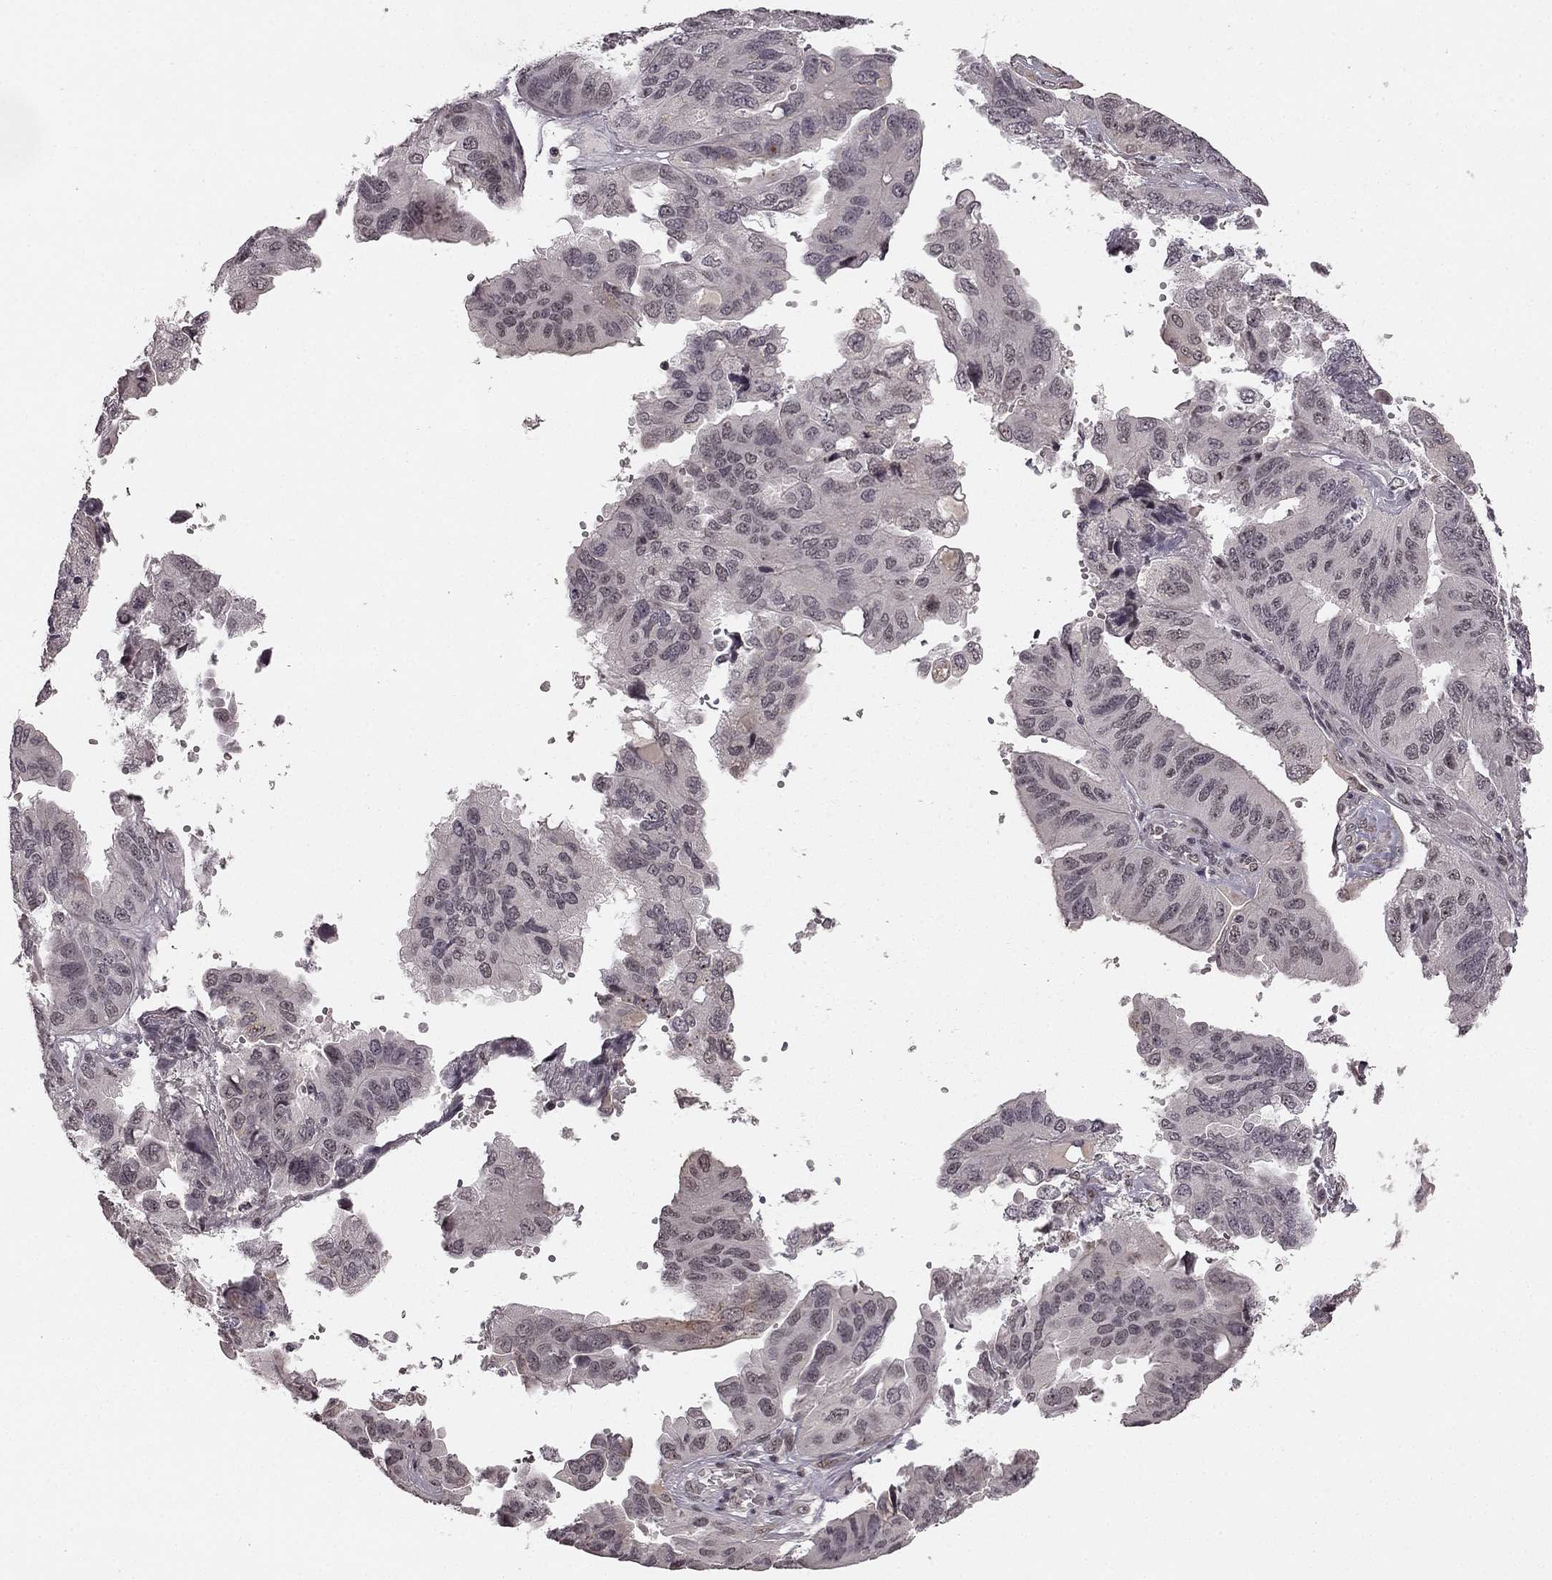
{"staining": {"intensity": "negative", "quantity": "none", "location": "none"}, "tissue": "ovarian cancer", "cell_type": "Tumor cells", "image_type": "cancer", "snomed": [{"axis": "morphology", "description": "Cystadenocarcinoma, serous, NOS"}, {"axis": "topography", "description": "Ovary"}], "caption": "IHC micrograph of neoplastic tissue: human ovarian serous cystadenocarcinoma stained with DAB reveals no significant protein expression in tumor cells.", "gene": "HCN4", "patient": {"sex": "female", "age": 79}}